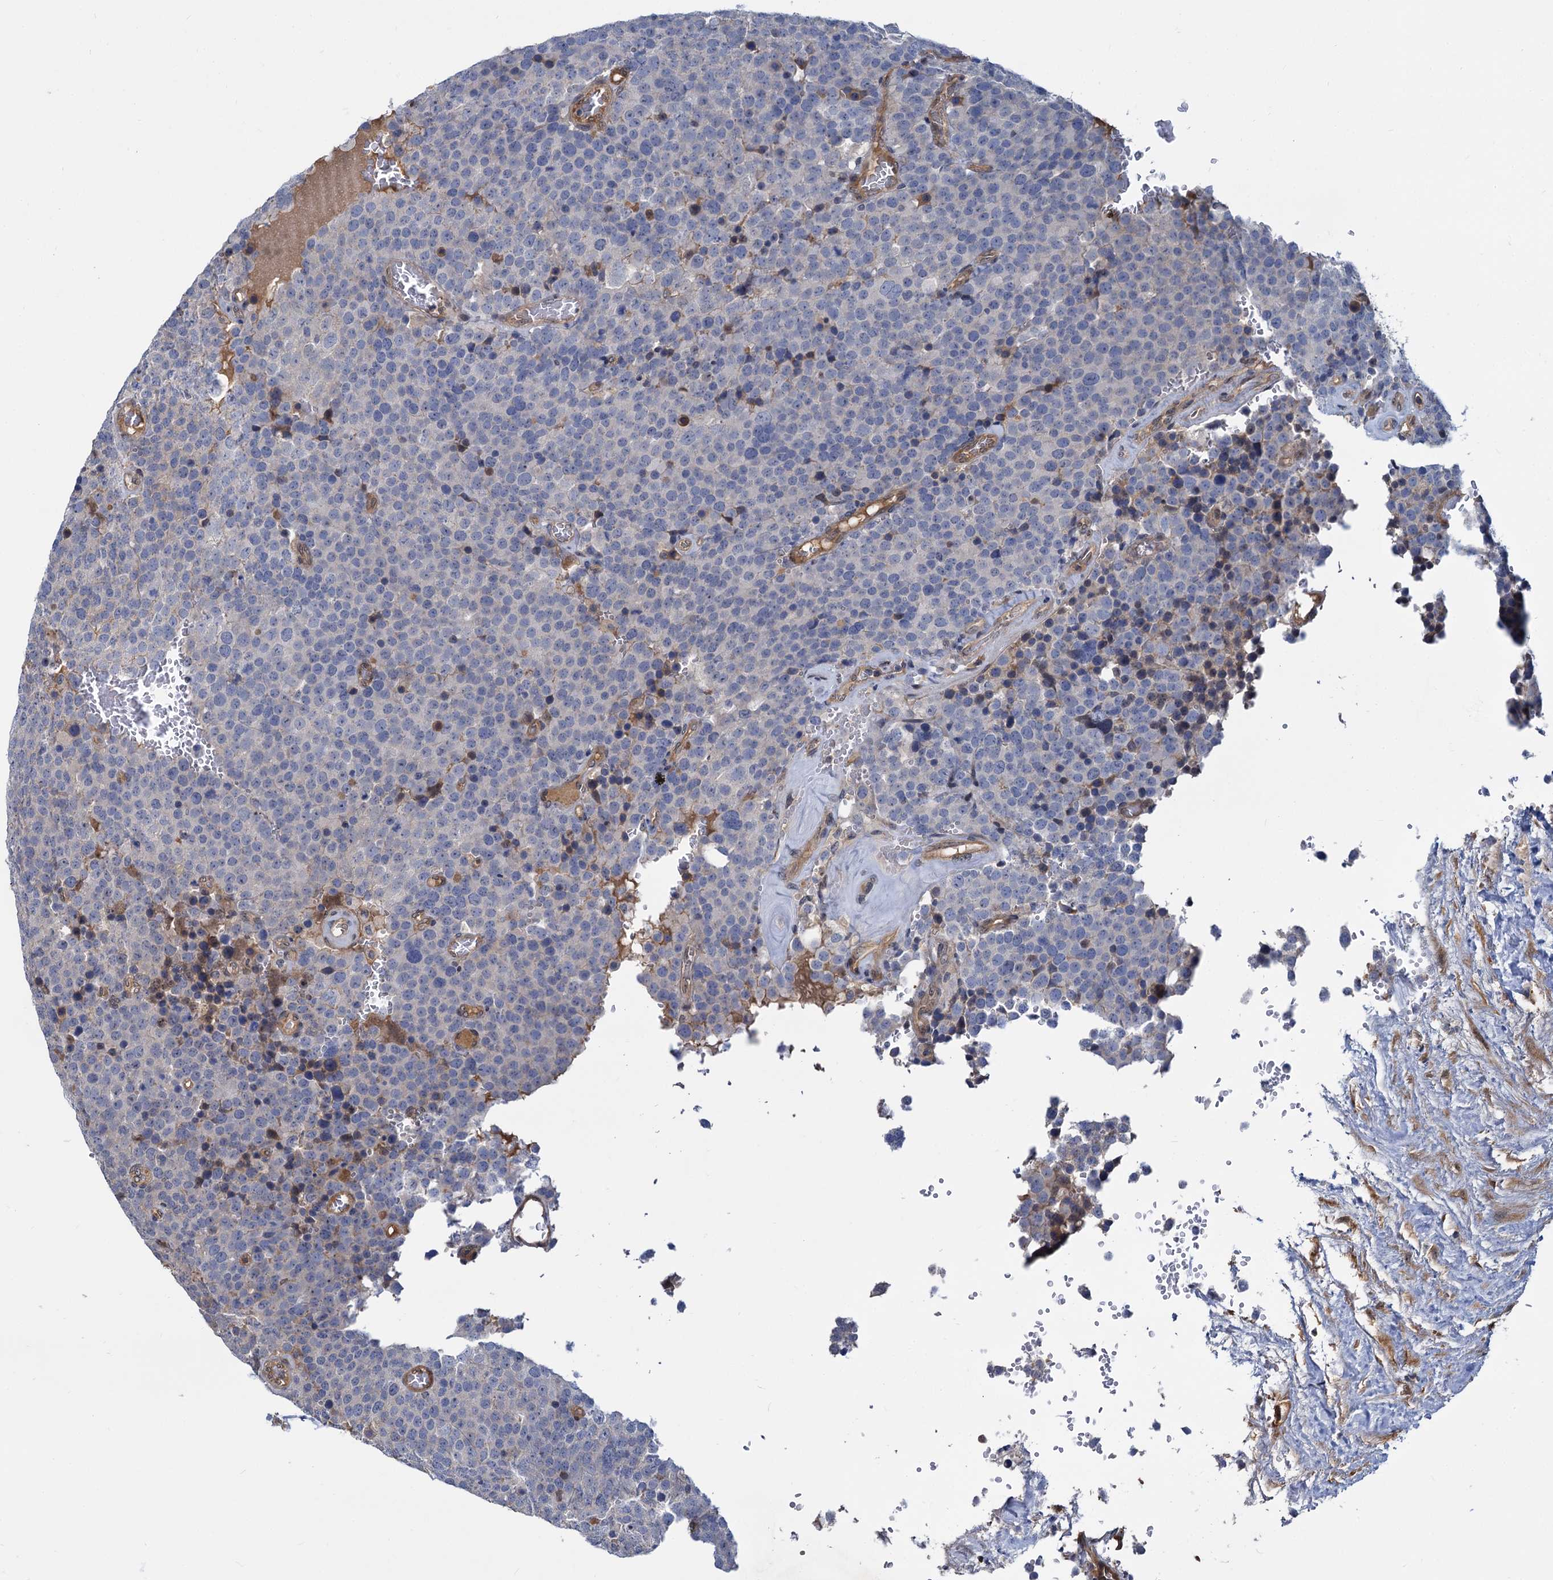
{"staining": {"intensity": "negative", "quantity": "none", "location": "none"}, "tissue": "testis cancer", "cell_type": "Tumor cells", "image_type": "cancer", "snomed": [{"axis": "morphology", "description": "Seminoma, NOS"}, {"axis": "topography", "description": "Testis"}], "caption": "There is no significant staining in tumor cells of seminoma (testis).", "gene": "SNX15", "patient": {"sex": "male", "age": 71}}